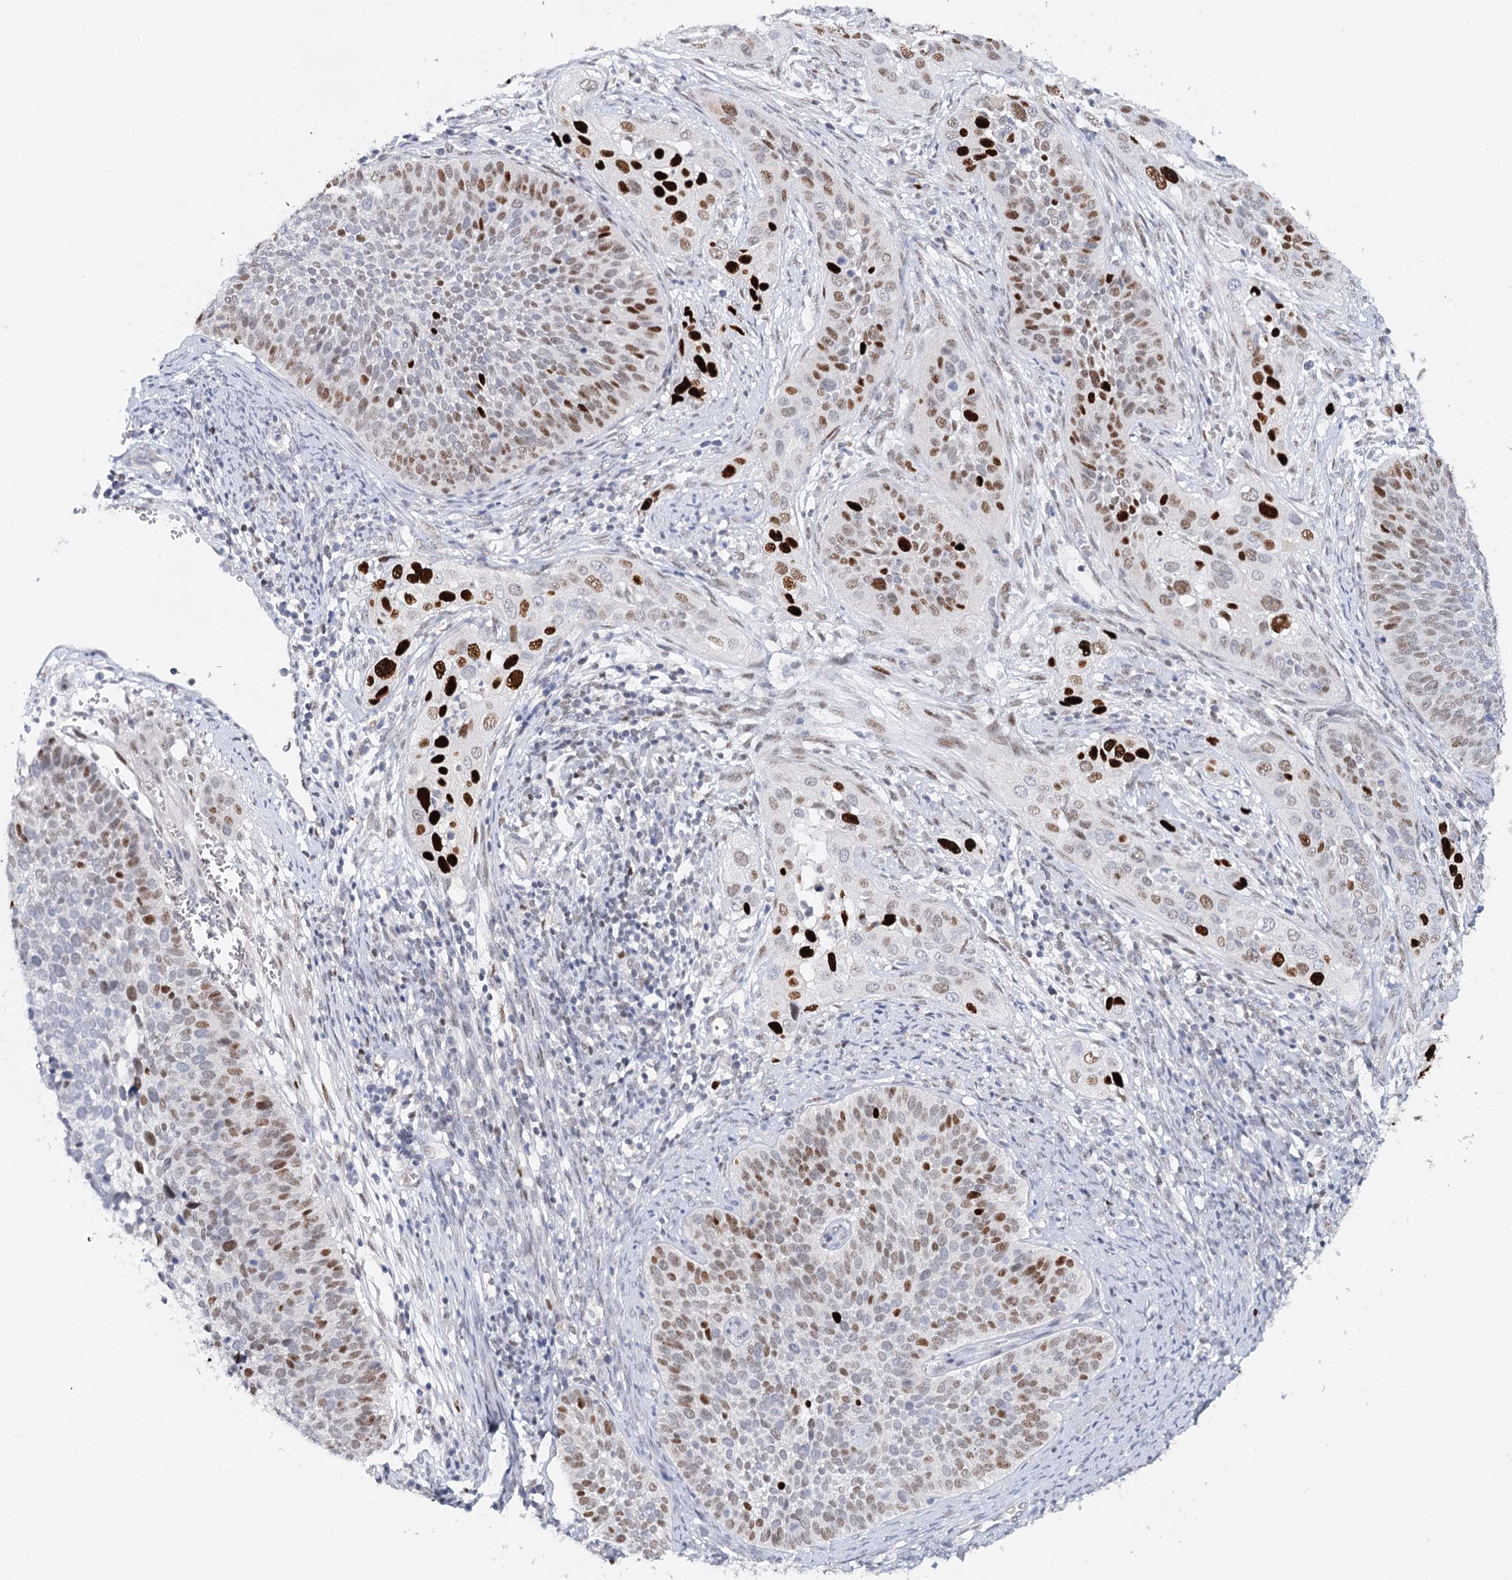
{"staining": {"intensity": "strong", "quantity": "25%-75%", "location": "nuclear"}, "tissue": "cervical cancer", "cell_type": "Tumor cells", "image_type": "cancer", "snomed": [{"axis": "morphology", "description": "Squamous cell carcinoma, NOS"}, {"axis": "topography", "description": "Cervix"}], "caption": "Protein analysis of cervical cancer tissue demonstrates strong nuclear staining in about 25%-75% of tumor cells.", "gene": "TP53", "patient": {"sex": "female", "age": 34}}